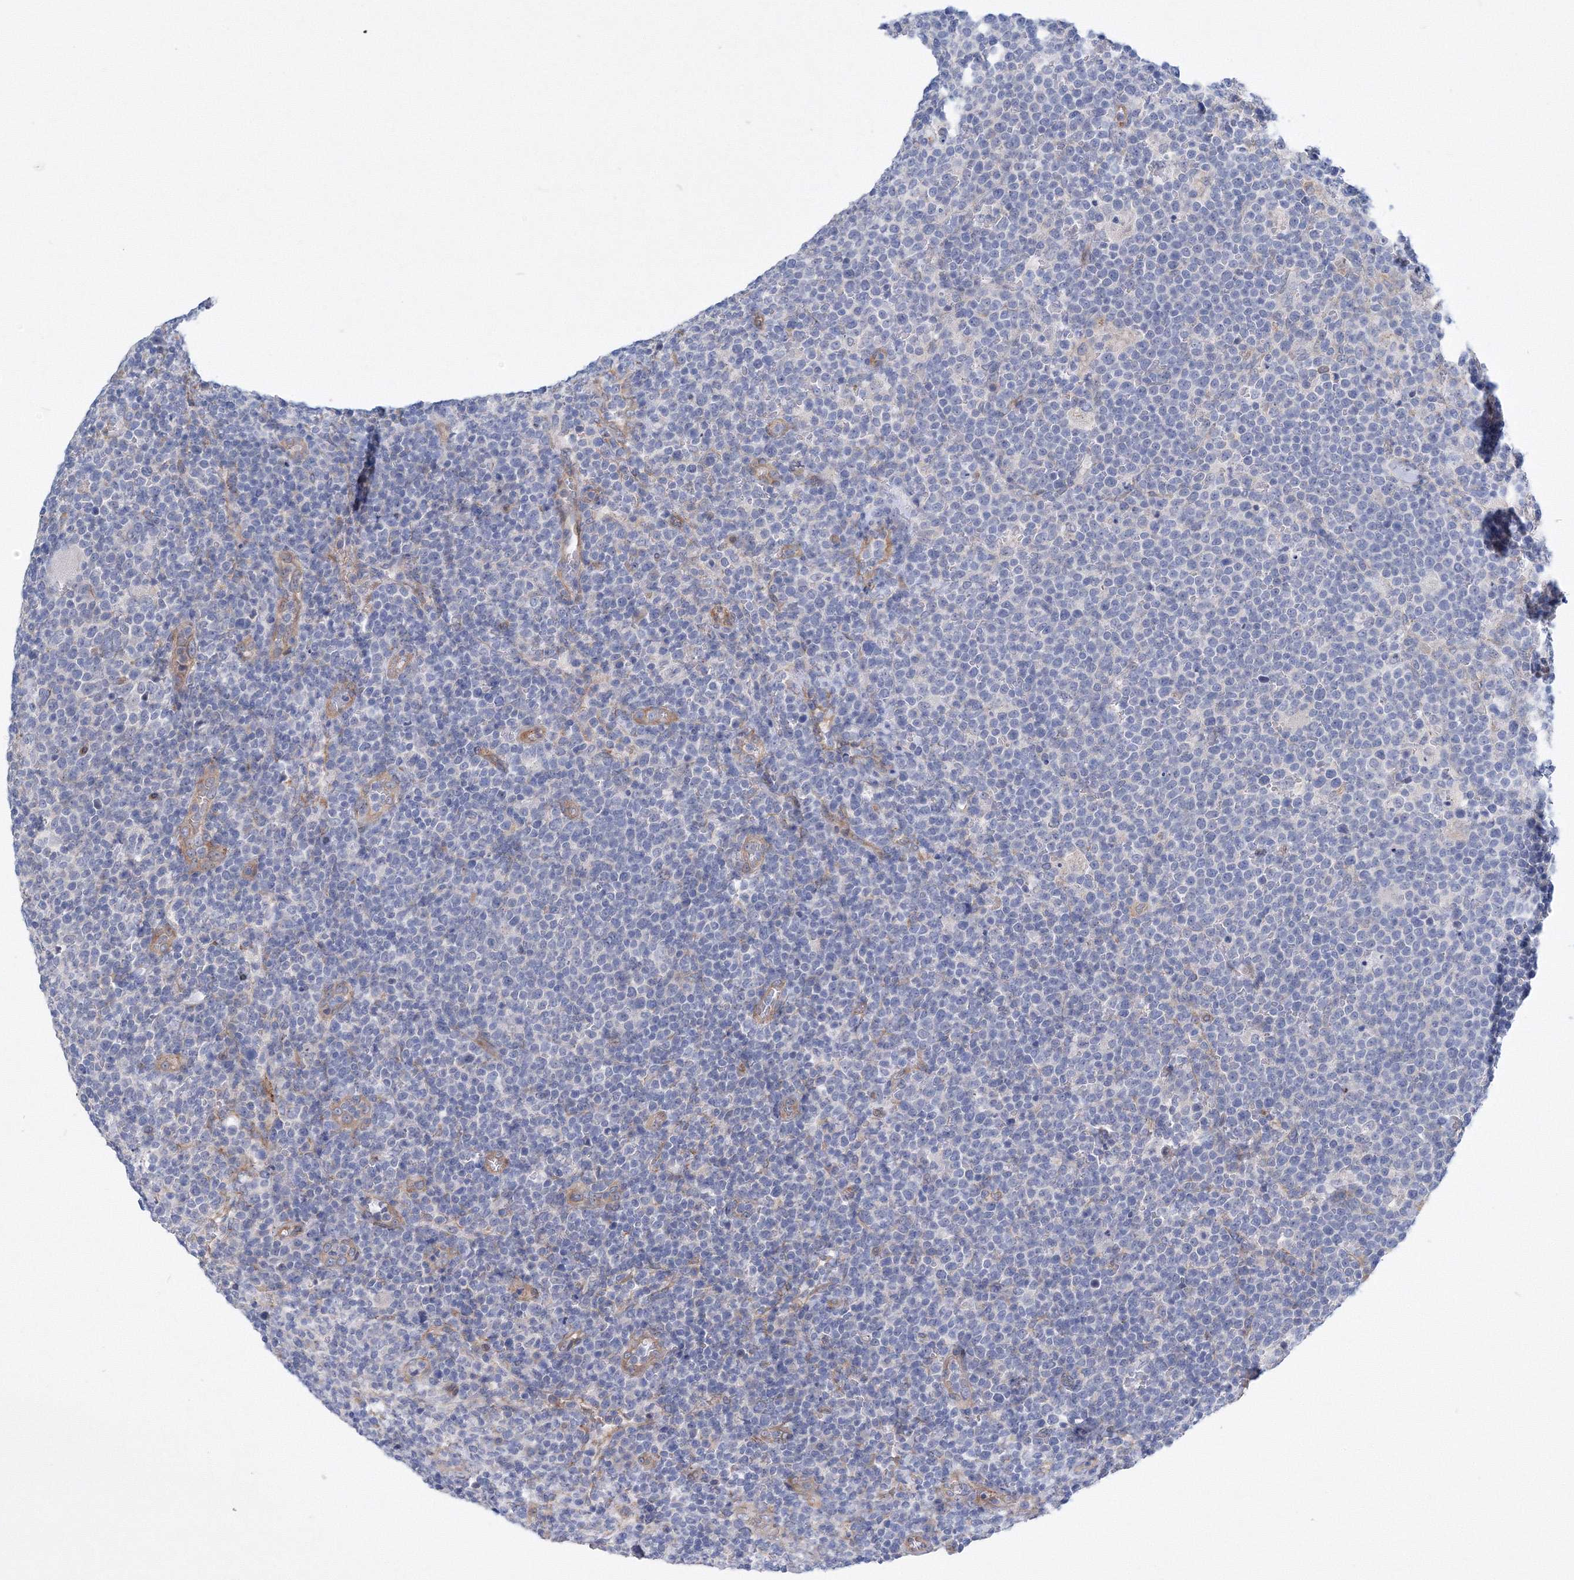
{"staining": {"intensity": "negative", "quantity": "none", "location": "none"}, "tissue": "lymphoma", "cell_type": "Tumor cells", "image_type": "cancer", "snomed": [{"axis": "morphology", "description": "Malignant lymphoma, non-Hodgkin's type, High grade"}, {"axis": "topography", "description": "Lymph node"}], "caption": "An immunohistochemistry (IHC) histopathology image of lymphoma is shown. There is no staining in tumor cells of lymphoma.", "gene": "TANC1", "patient": {"sex": "male", "age": 61}}